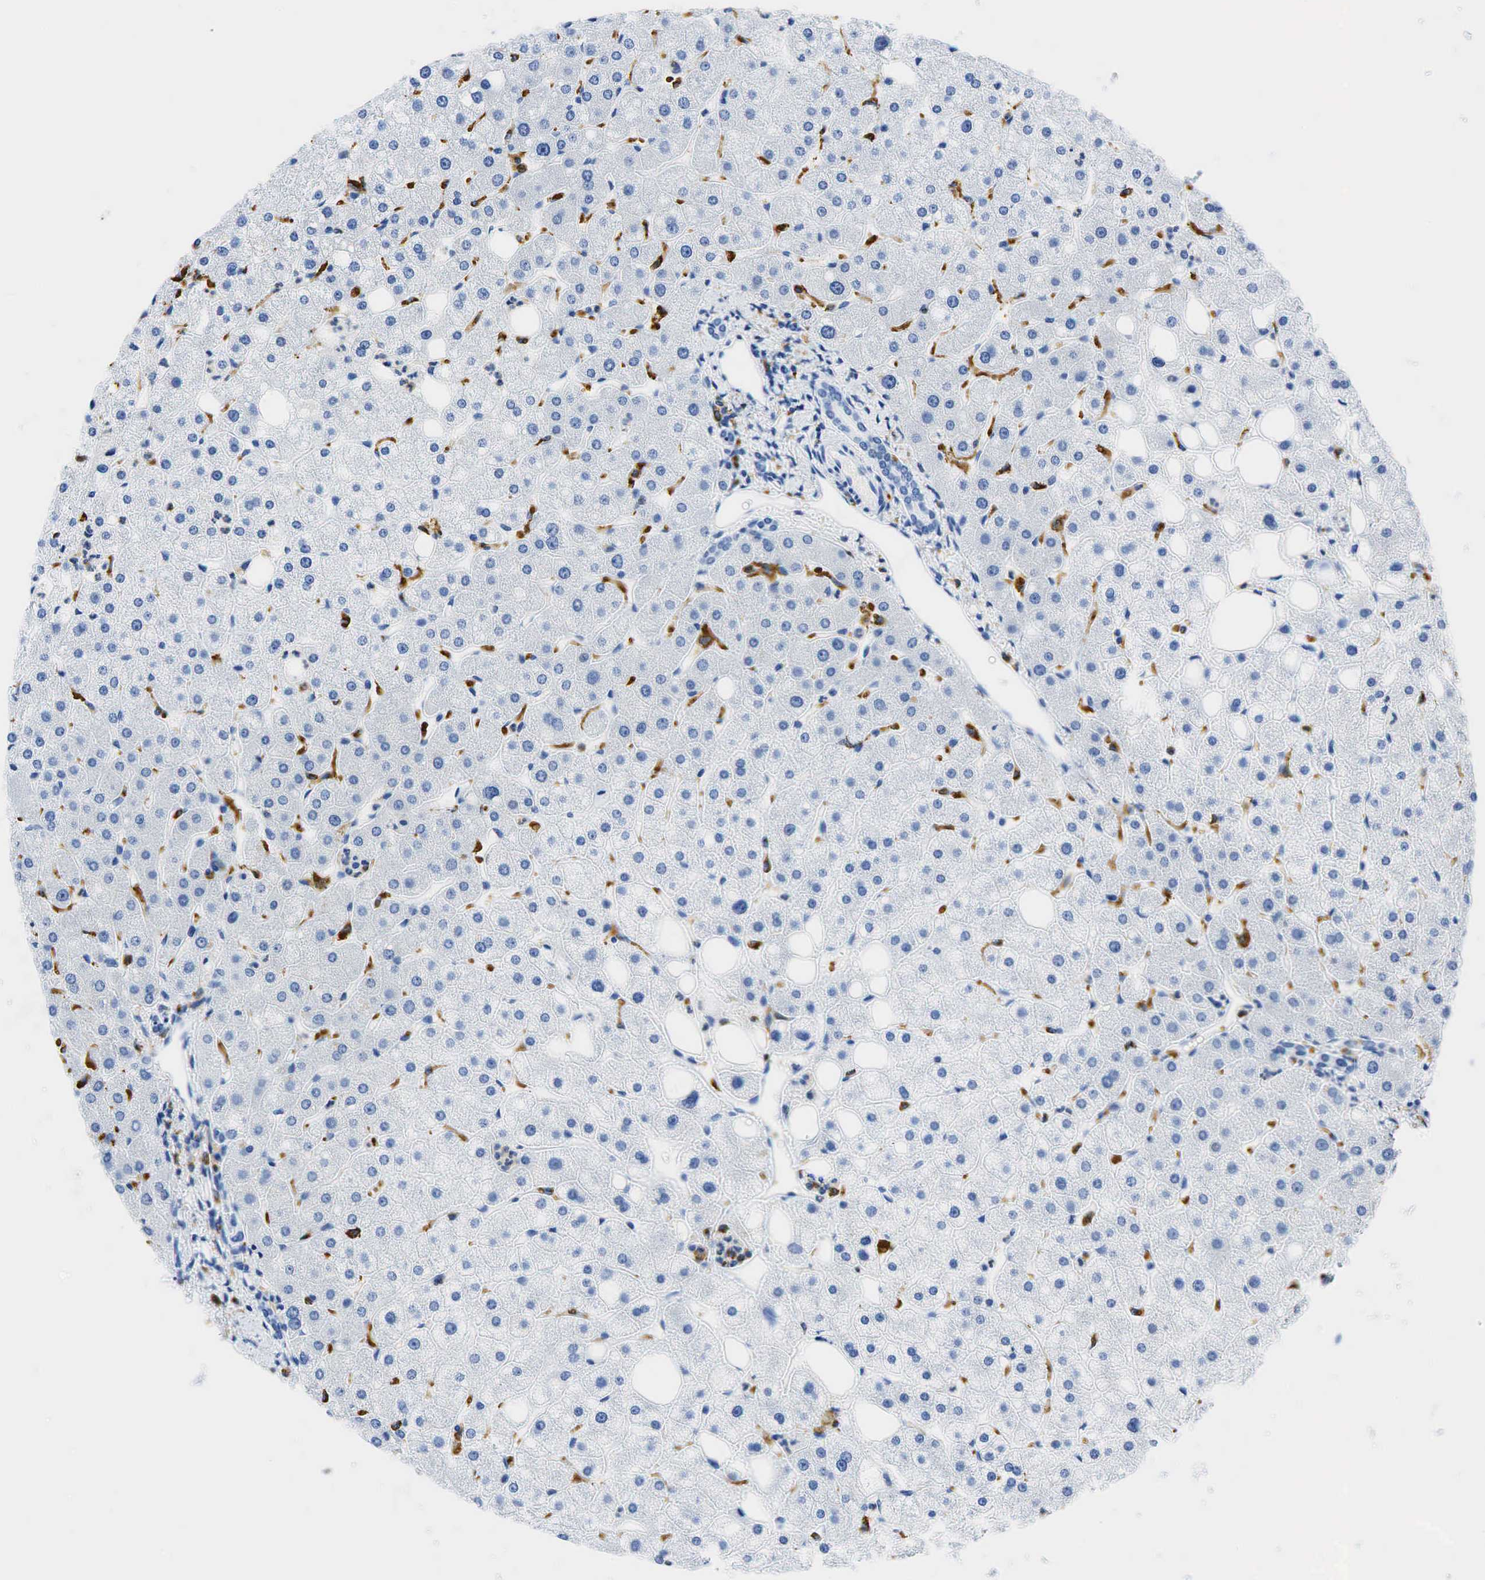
{"staining": {"intensity": "negative", "quantity": "none", "location": "none"}, "tissue": "liver", "cell_type": "Cholangiocytes", "image_type": "normal", "snomed": [{"axis": "morphology", "description": "Normal tissue, NOS"}, {"axis": "topography", "description": "Liver"}], "caption": "High magnification brightfield microscopy of benign liver stained with DAB (brown) and counterstained with hematoxylin (blue): cholangiocytes show no significant staining. Brightfield microscopy of IHC stained with DAB (brown) and hematoxylin (blue), captured at high magnification.", "gene": "CD68", "patient": {"sex": "male", "age": 35}}